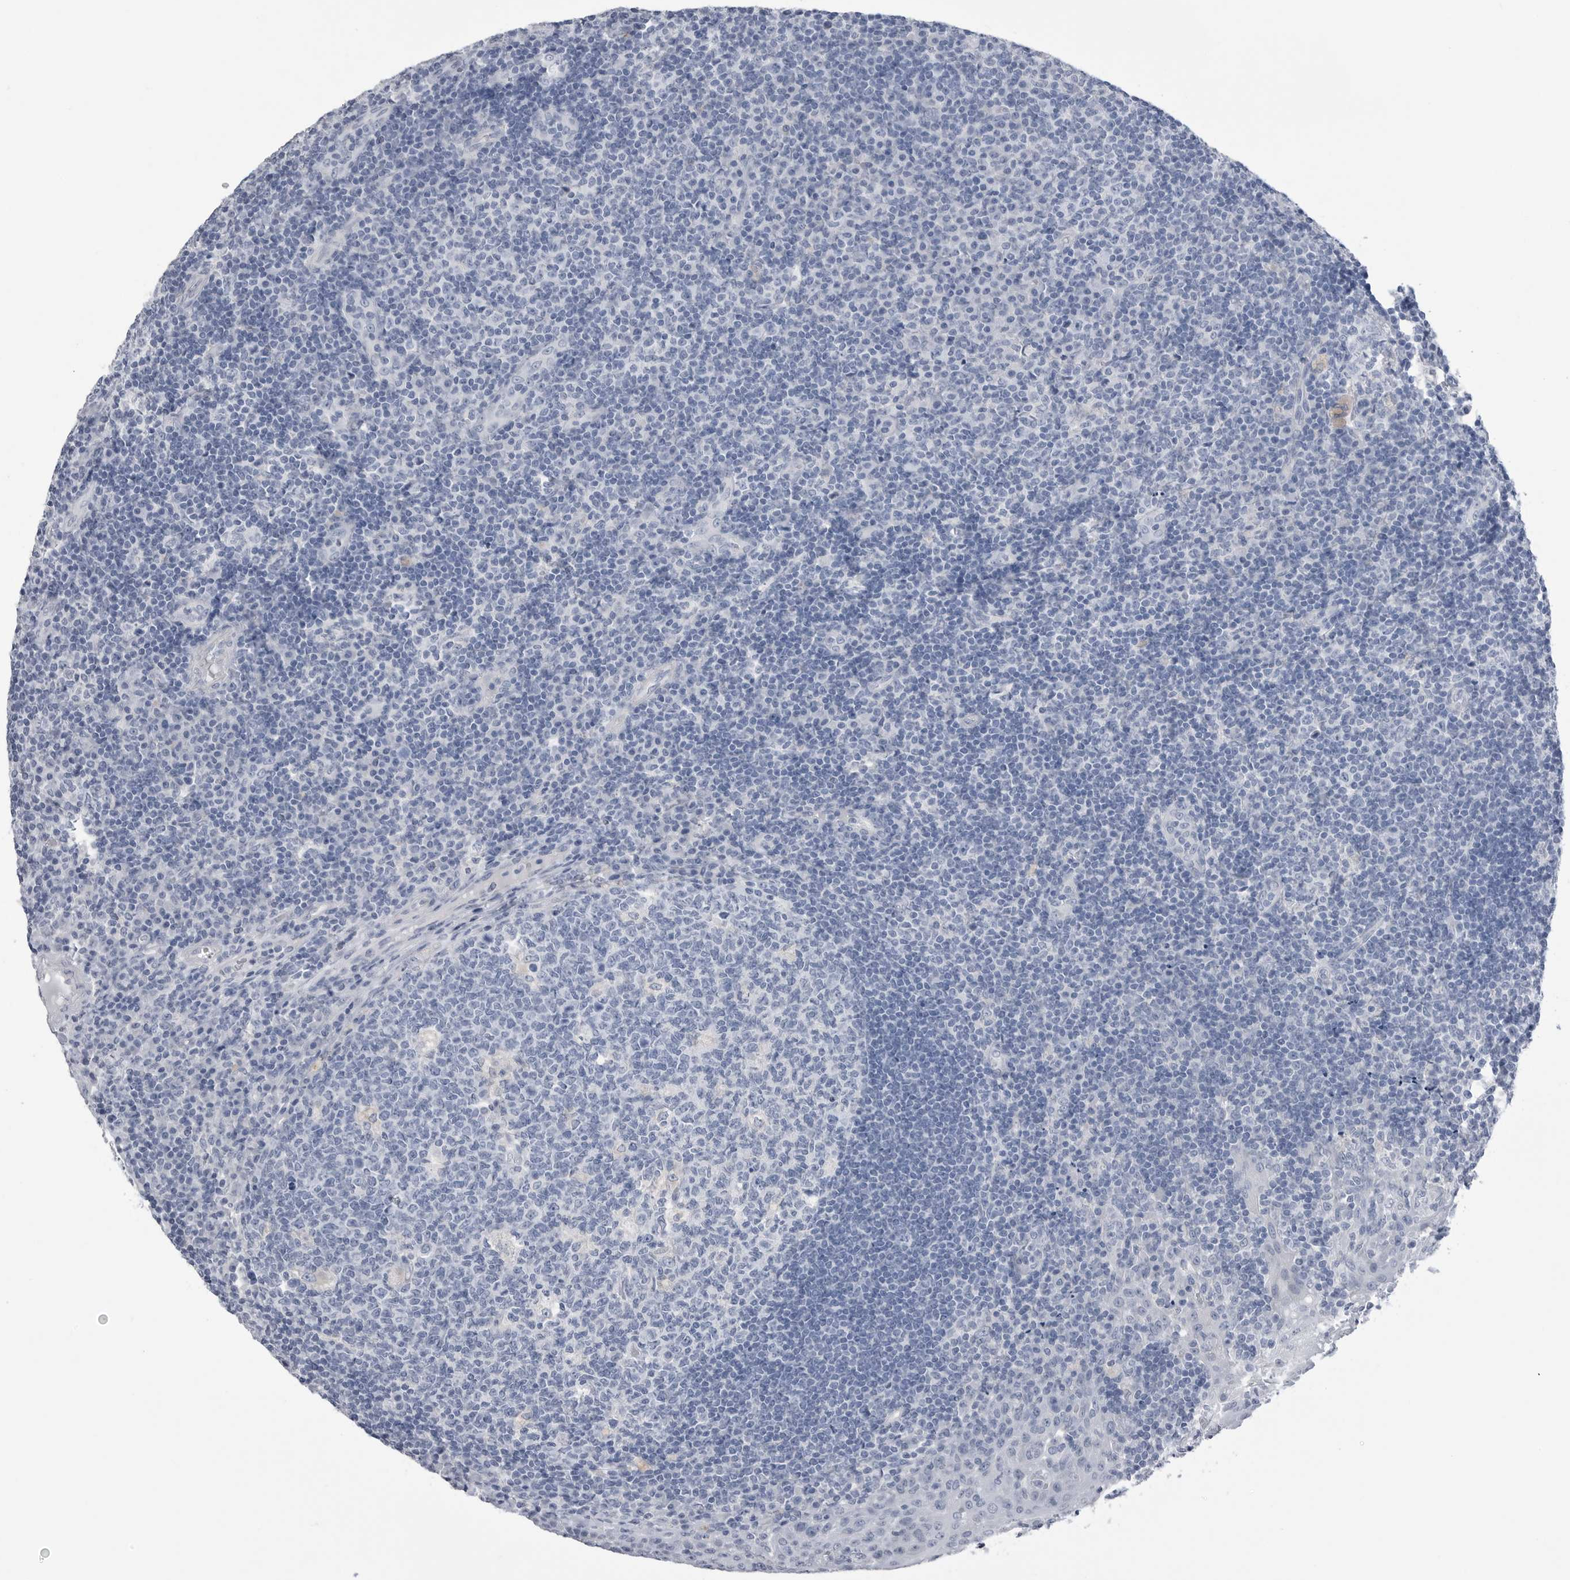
{"staining": {"intensity": "negative", "quantity": "none", "location": "none"}, "tissue": "tonsil", "cell_type": "Germinal center cells", "image_type": "normal", "snomed": [{"axis": "morphology", "description": "Normal tissue, NOS"}, {"axis": "topography", "description": "Tonsil"}], "caption": "An IHC micrograph of unremarkable tonsil is shown. There is no staining in germinal center cells of tonsil. Brightfield microscopy of IHC stained with DAB (brown) and hematoxylin (blue), captured at high magnification.", "gene": "ABHD12", "patient": {"sex": "female", "age": 40}}